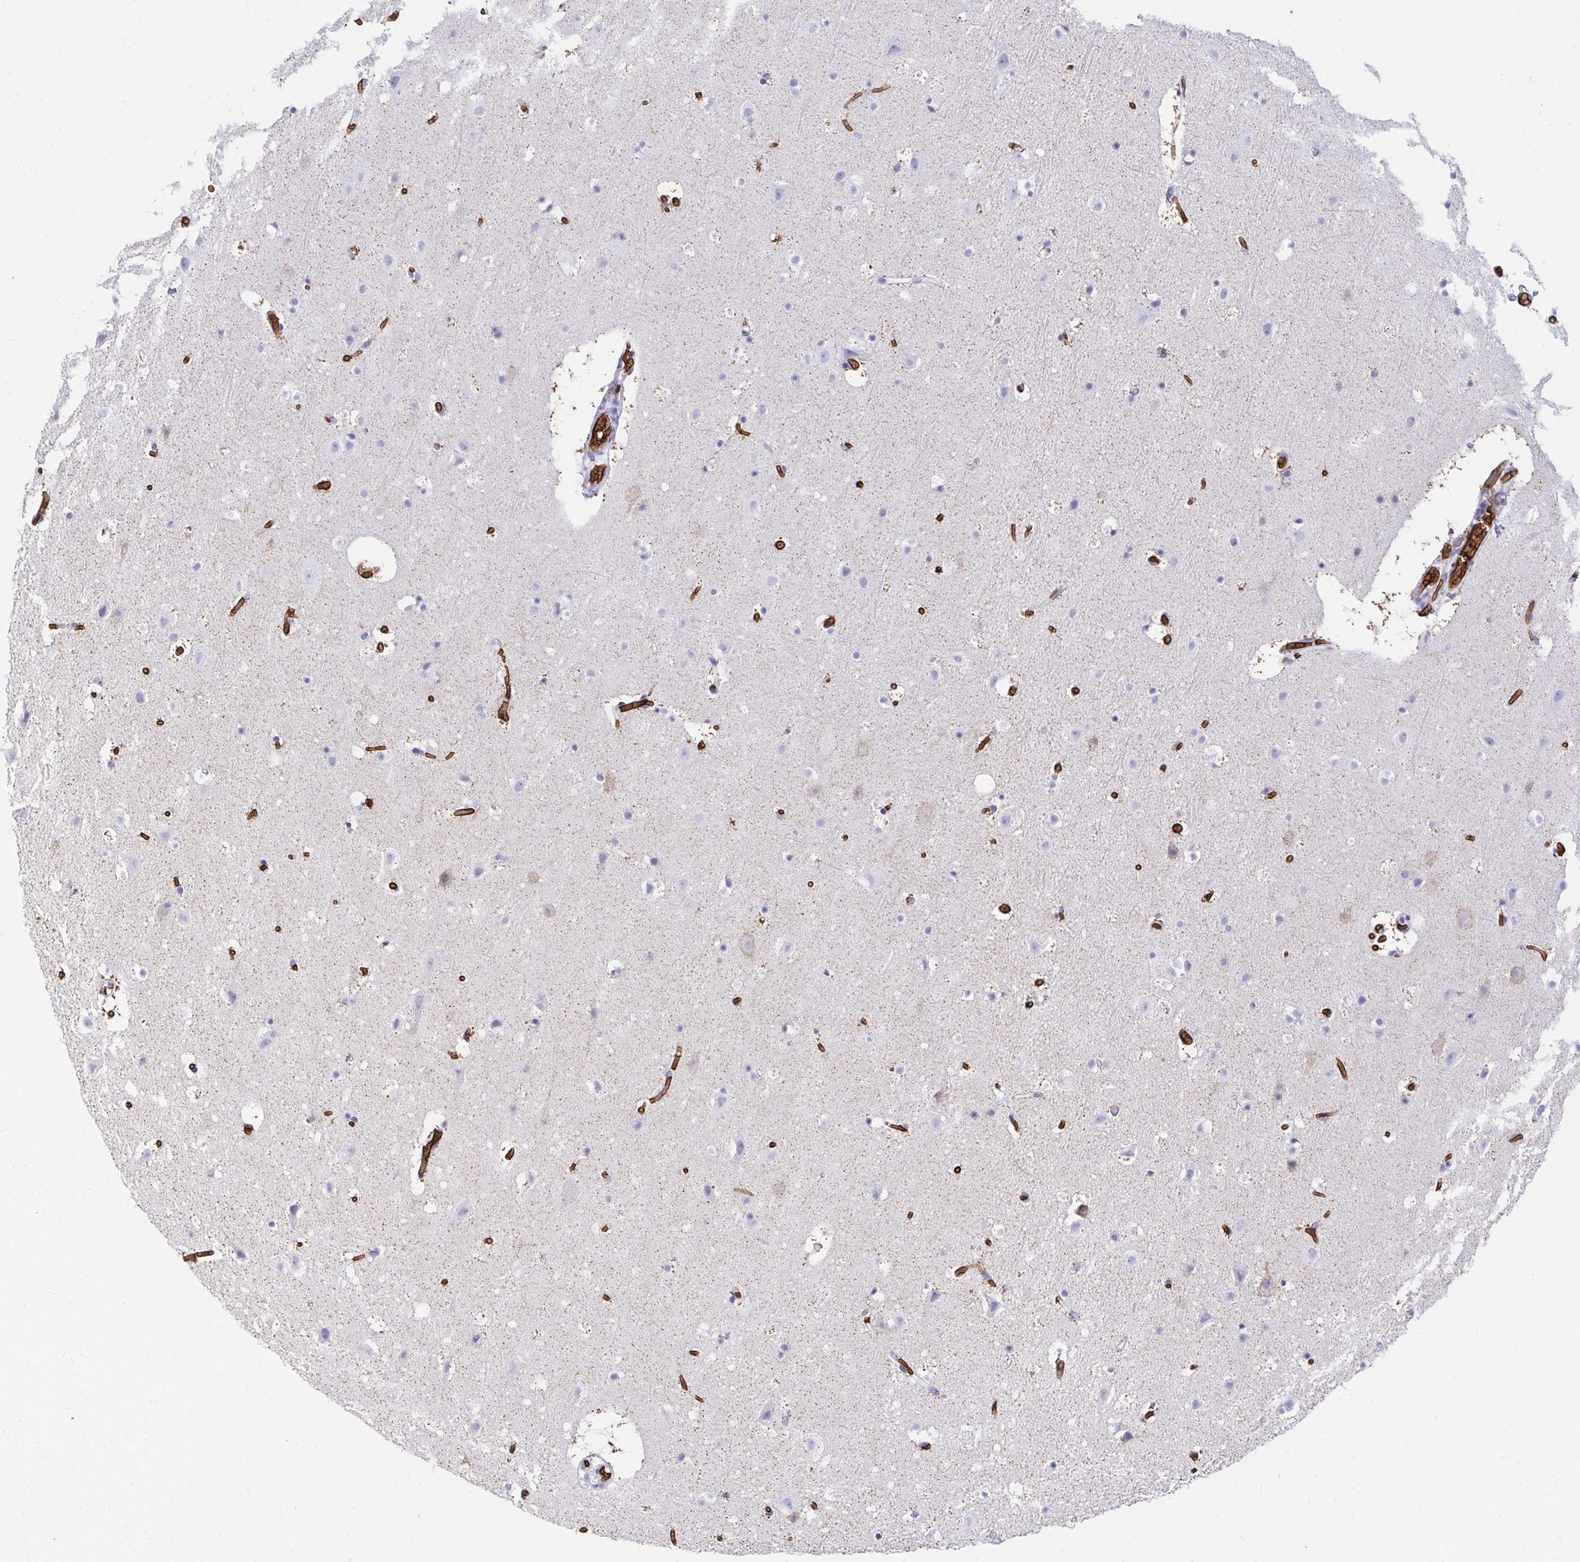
{"staining": {"intensity": "negative", "quantity": "none", "location": "none"}, "tissue": "cerebral cortex", "cell_type": "Endothelial cells", "image_type": "normal", "snomed": [{"axis": "morphology", "description": "Normal tissue, NOS"}, {"axis": "topography", "description": "Cerebral cortex"}], "caption": "Immunohistochemistry (IHC) image of normal cerebral cortex: human cerebral cortex stained with DAB (3,3'-diaminobenzidine) displays no significant protein staining in endothelial cells.", "gene": "ANK1", "patient": {"sex": "female", "age": 42}}